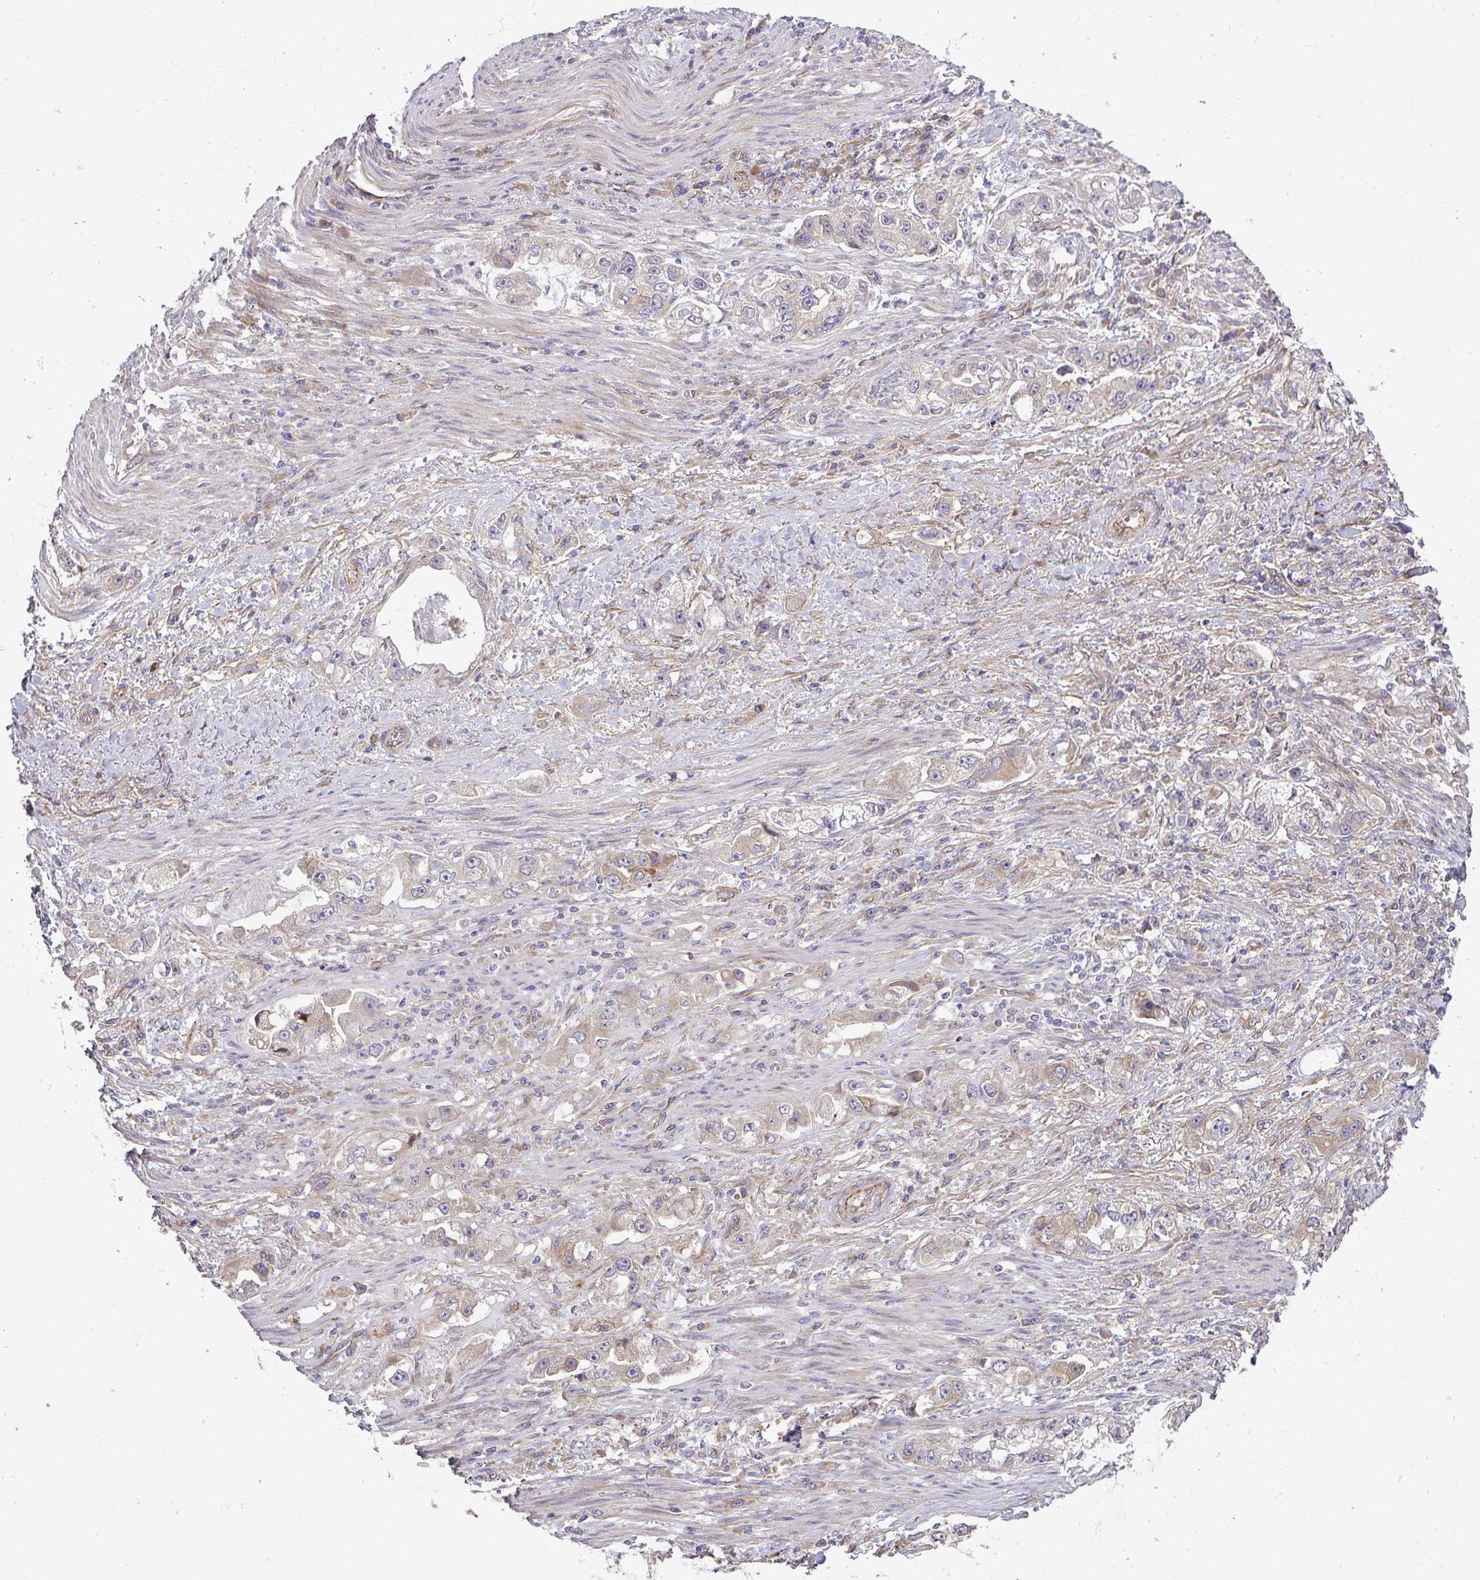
{"staining": {"intensity": "weak", "quantity": "25%-75%", "location": "cytoplasmic/membranous"}, "tissue": "stomach cancer", "cell_type": "Tumor cells", "image_type": "cancer", "snomed": [{"axis": "morphology", "description": "Adenocarcinoma, NOS"}, {"axis": "topography", "description": "Stomach, lower"}], "caption": "Protein analysis of stomach cancer (adenocarcinoma) tissue exhibits weak cytoplasmic/membranous staining in approximately 25%-75% of tumor cells.", "gene": "SH2D1B", "patient": {"sex": "female", "age": 93}}